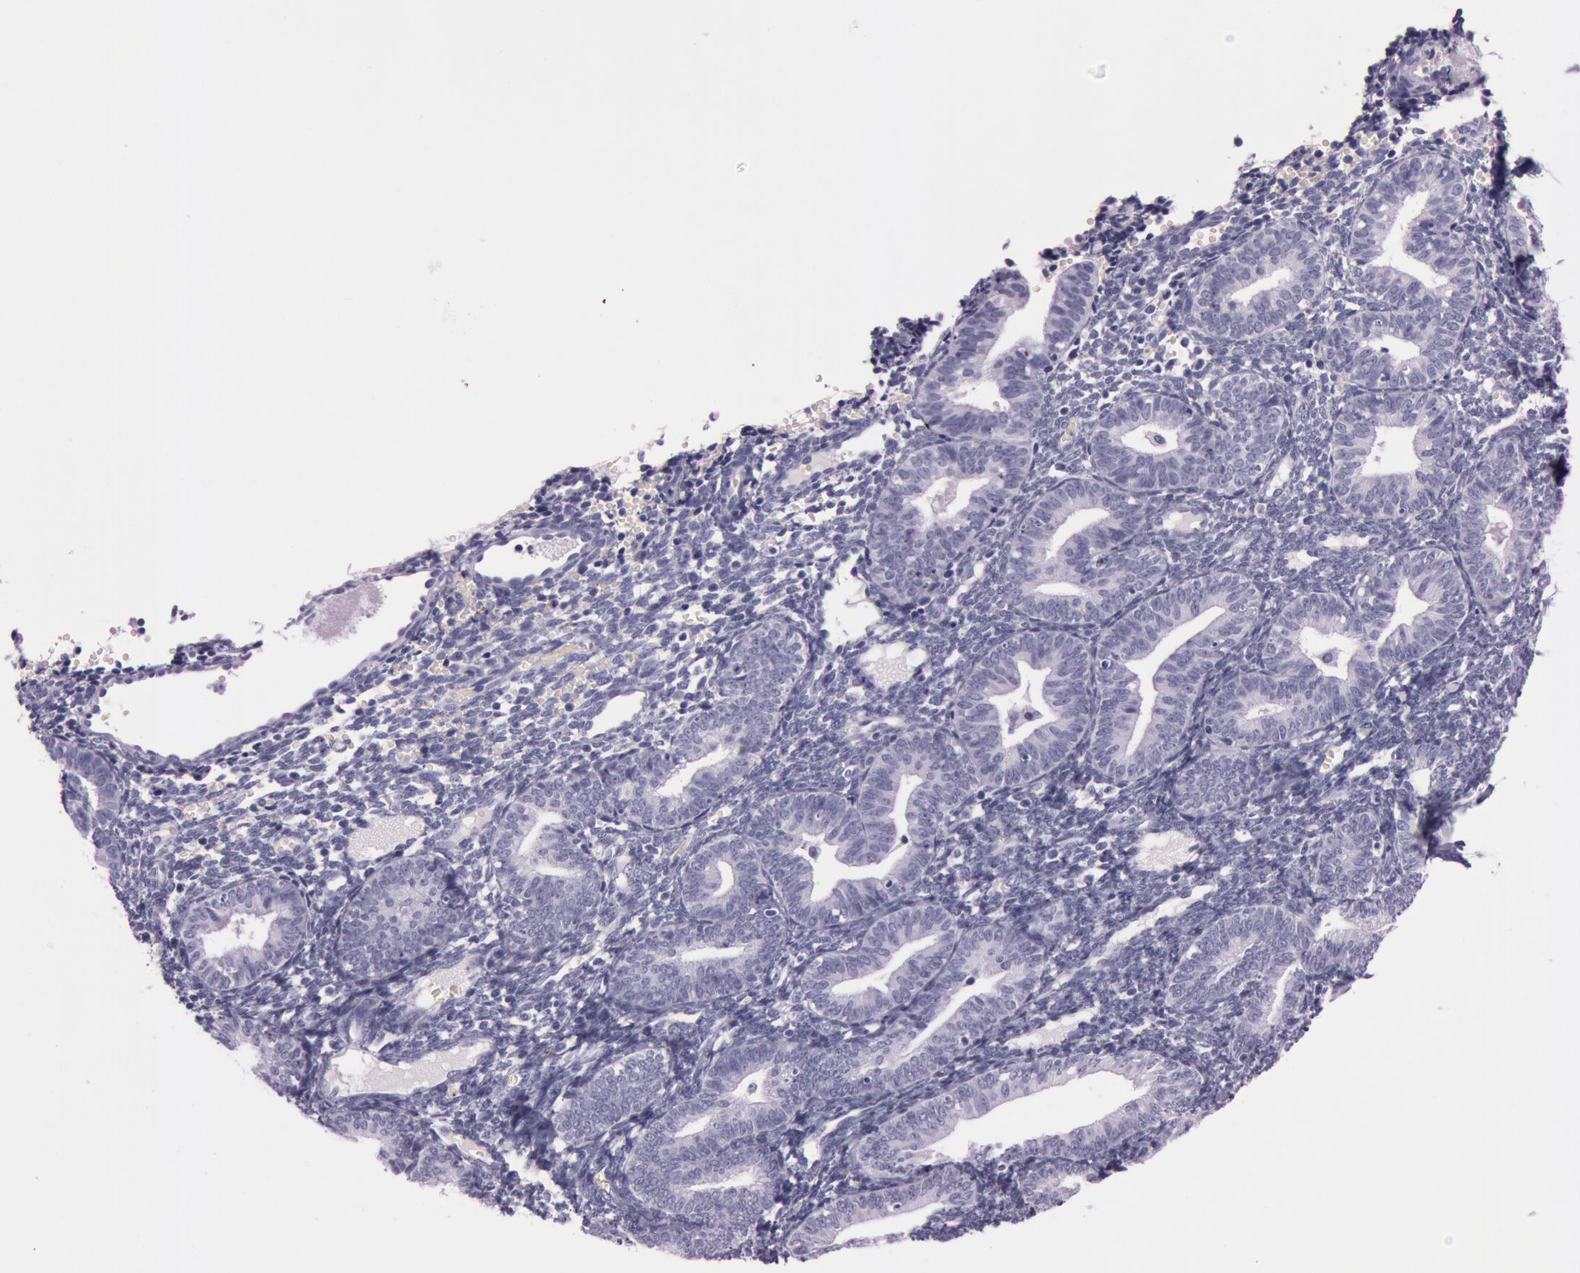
{"staining": {"intensity": "negative", "quantity": "none", "location": "none"}, "tissue": "endometrium", "cell_type": "Cells in endometrial stroma", "image_type": "normal", "snomed": [{"axis": "morphology", "description": "Normal tissue, NOS"}, {"axis": "topography", "description": "Endometrium"}], "caption": "Protein analysis of benign endometrium exhibits no significant staining in cells in endometrial stroma. The staining is performed using DAB (3,3'-diaminobenzidine) brown chromogen with nuclei counter-stained in using hematoxylin.", "gene": "S100A7", "patient": {"sex": "female", "age": 61}}